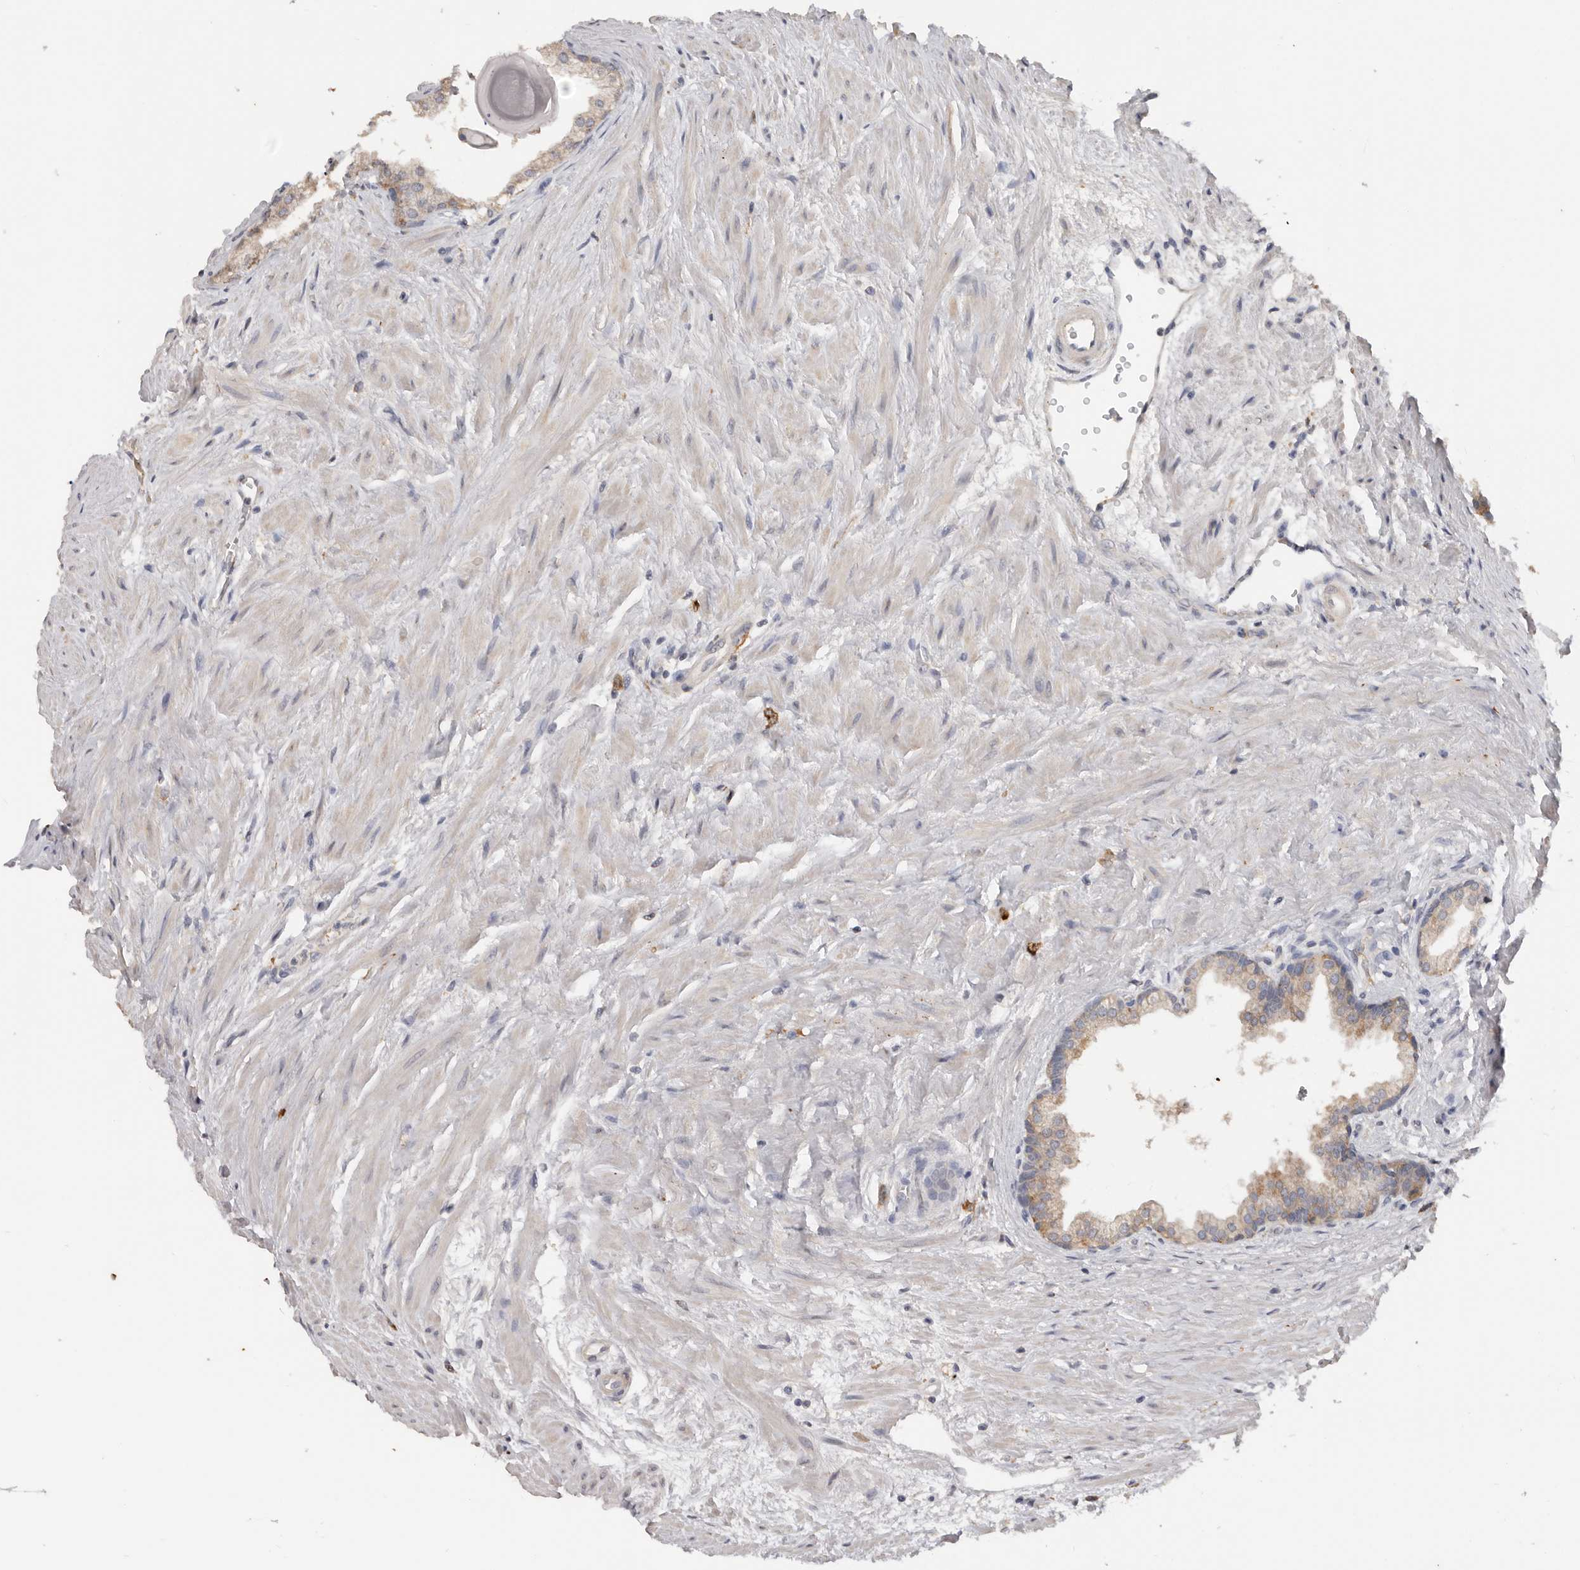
{"staining": {"intensity": "strong", "quantity": "25%-75%", "location": "cytoplasmic/membranous"}, "tissue": "prostate", "cell_type": "Glandular cells", "image_type": "normal", "snomed": [{"axis": "morphology", "description": "Normal tissue, NOS"}, {"axis": "topography", "description": "Prostate"}], "caption": "Protein staining by immunohistochemistry displays strong cytoplasmic/membranous staining in approximately 25%-75% of glandular cells in benign prostate. The staining was performed using DAB (3,3'-diaminobenzidine) to visualize the protein expression in brown, while the nuclei were stained in blue with hematoxylin (Magnification: 20x).", "gene": "TFRC", "patient": {"sex": "male", "age": 48}}